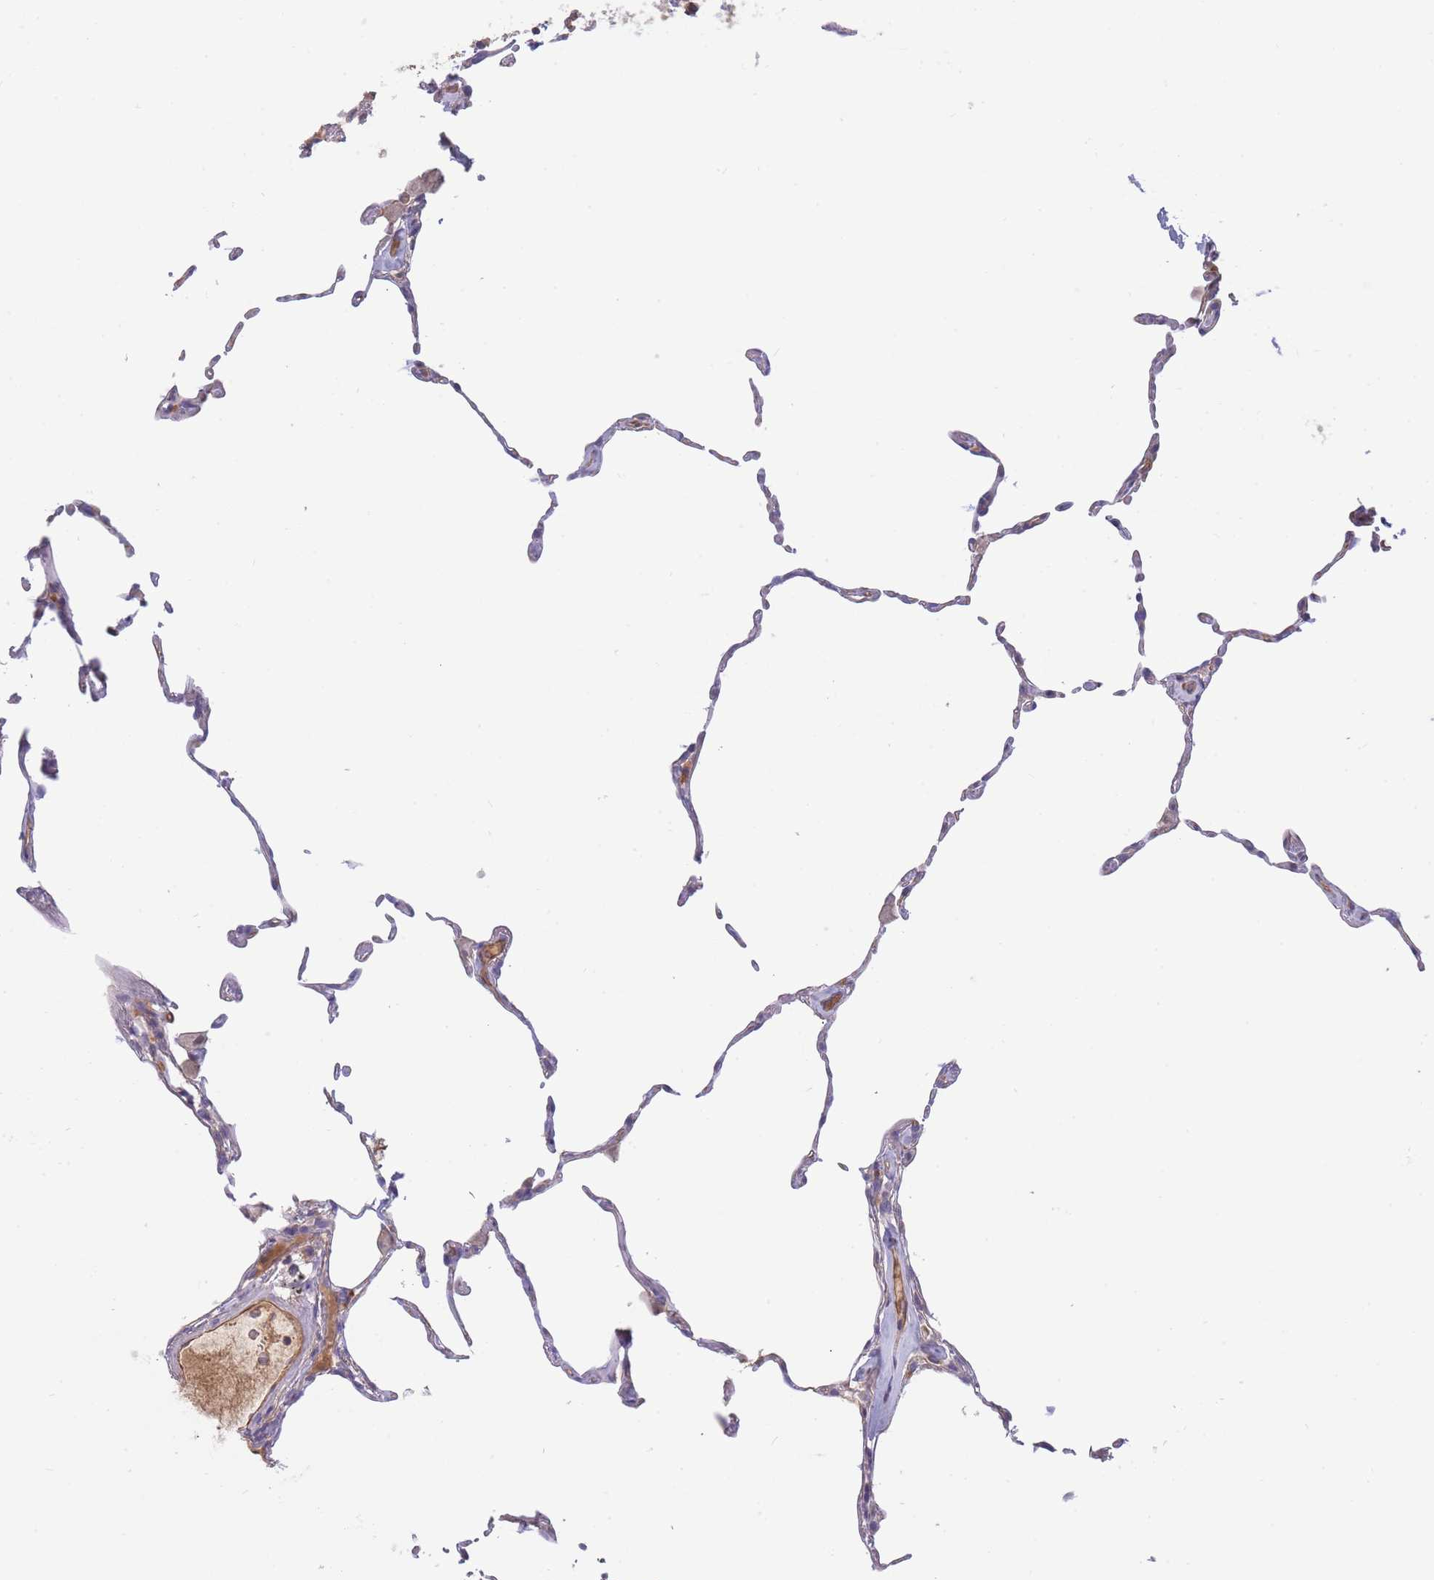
{"staining": {"intensity": "negative", "quantity": "none", "location": "none"}, "tissue": "lung", "cell_type": "Alveolar cells", "image_type": "normal", "snomed": [{"axis": "morphology", "description": "Normal tissue, NOS"}, {"axis": "topography", "description": "Lung"}], "caption": "Histopathology image shows no protein staining in alveolar cells of benign lung.", "gene": "NDUFAF5", "patient": {"sex": "female", "age": 57}}